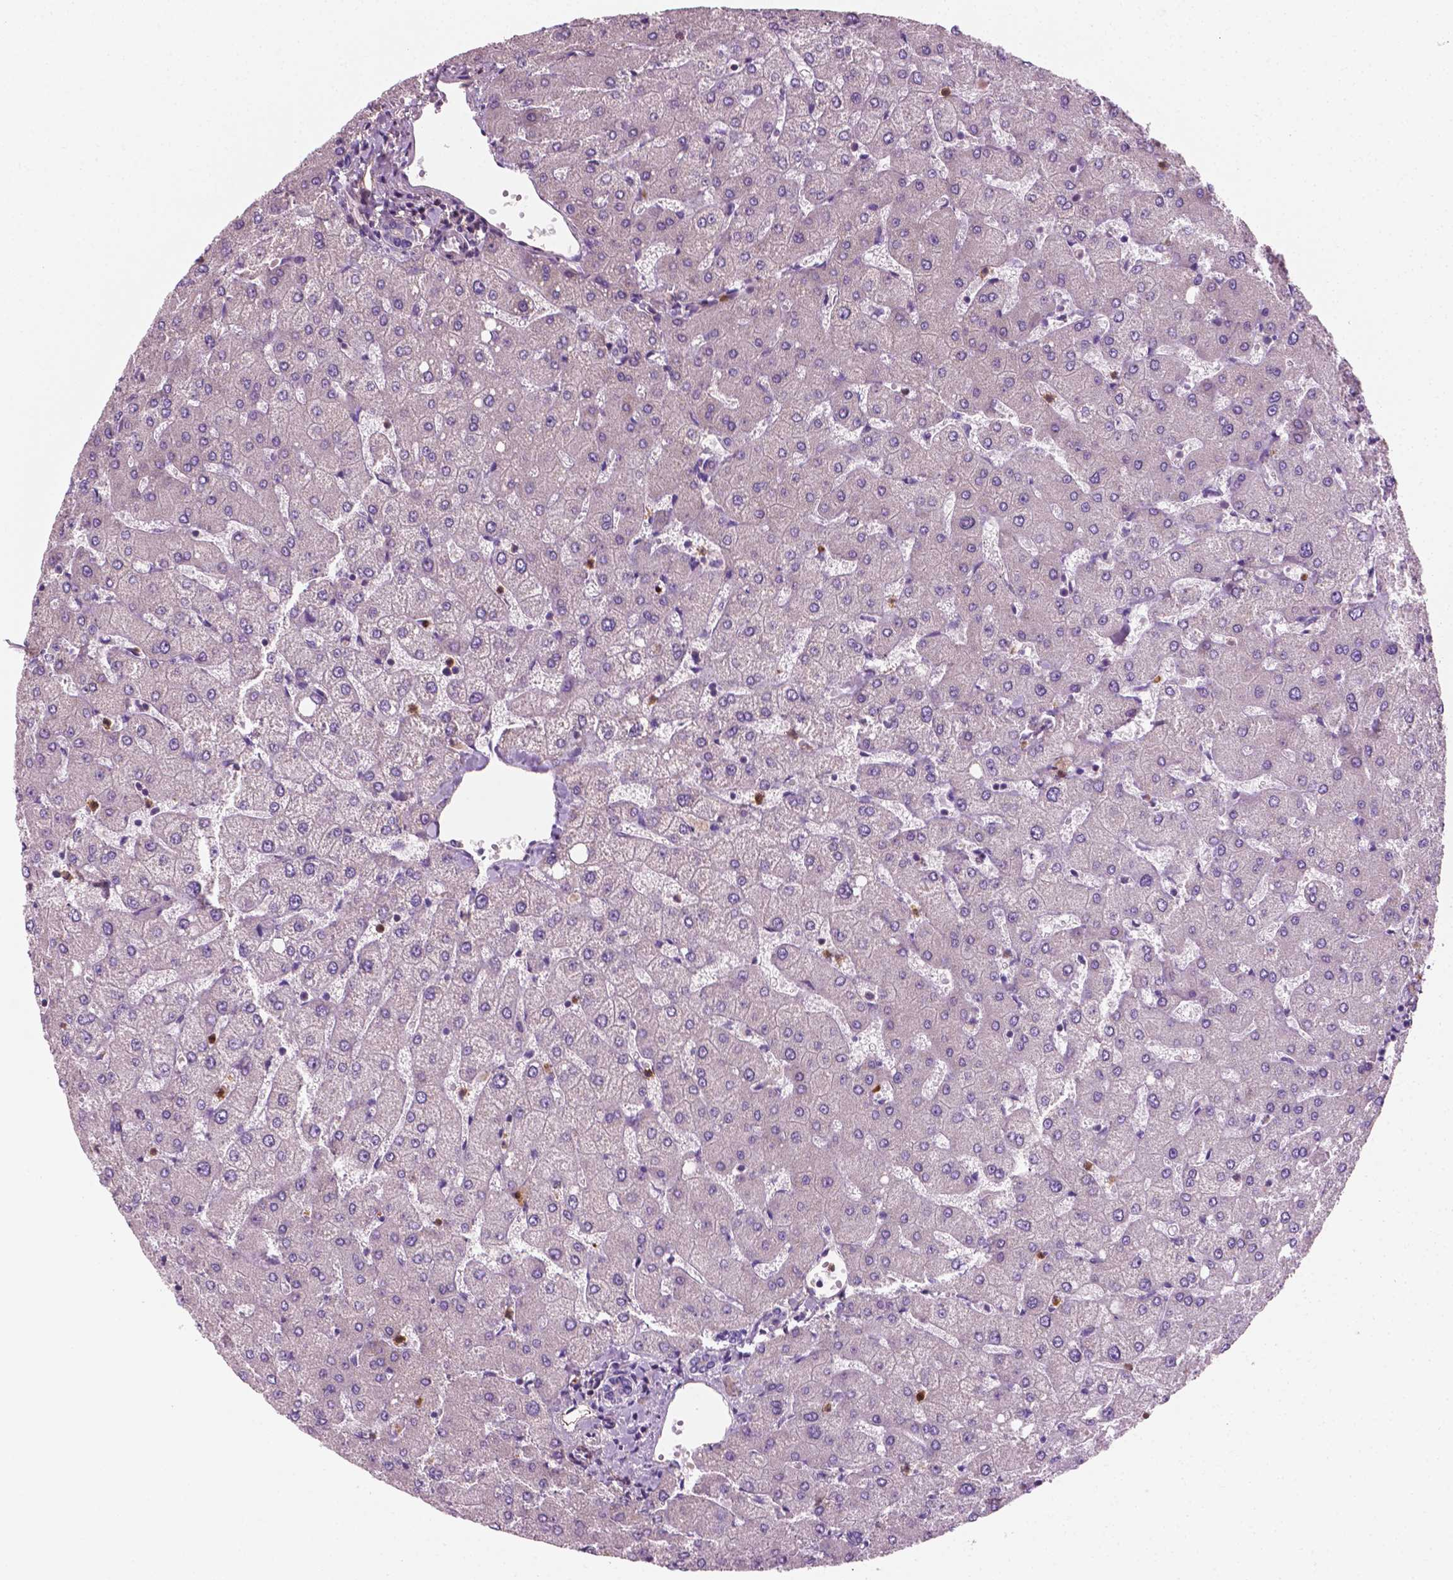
{"staining": {"intensity": "negative", "quantity": "none", "location": "none"}, "tissue": "liver", "cell_type": "Cholangiocytes", "image_type": "normal", "snomed": [{"axis": "morphology", "description": "Normal tissue, NOS"}, {"axis": "topography", "description": "Liver"}], "caption": "This is a image of immunohistochemistry (IHC) staining of benign liver, which shows no positivity in cholangiocytes.", "gene": "PTX3", "patient": {"sex": "female", "age": 54}}